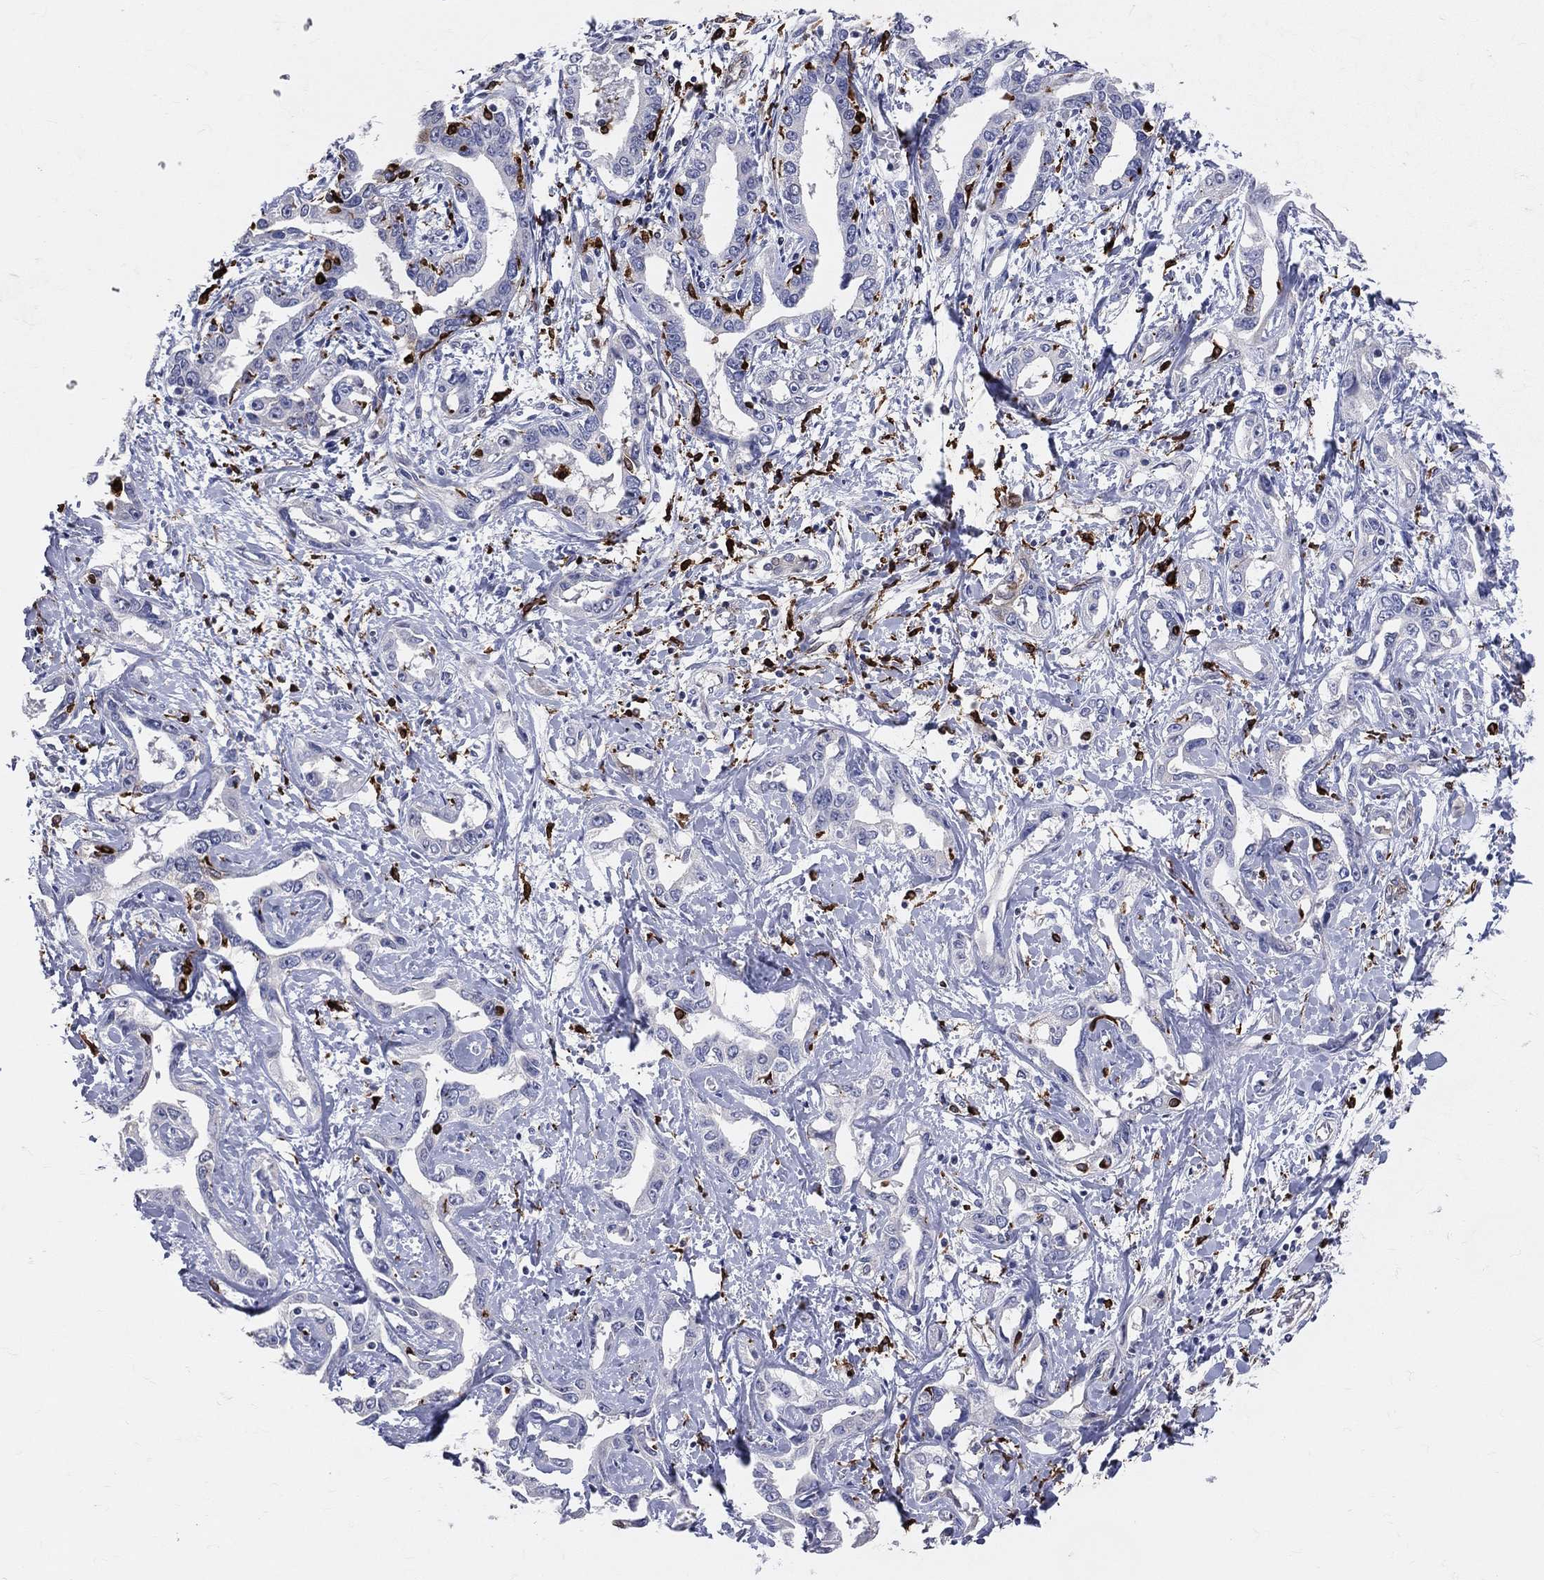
{"staining": {"intensity": "negative", "quantity": "none", "location": "none"}, "tissue": "liver cancer", "cell_type": "Tumor cells", "image_type": "cancer", "snomed": [{"axis": "morphology", "description": "Cholangiocarcinoma"}, {"axis": "topography", "description": "Liver"}], "caption": "Photomicrograph shows no protein positivity in tumor cells of liver cancer (cholangiocarcinoma) tissue.", "gene": "CD74", "patient": {"sex": "male", "age": 59}}